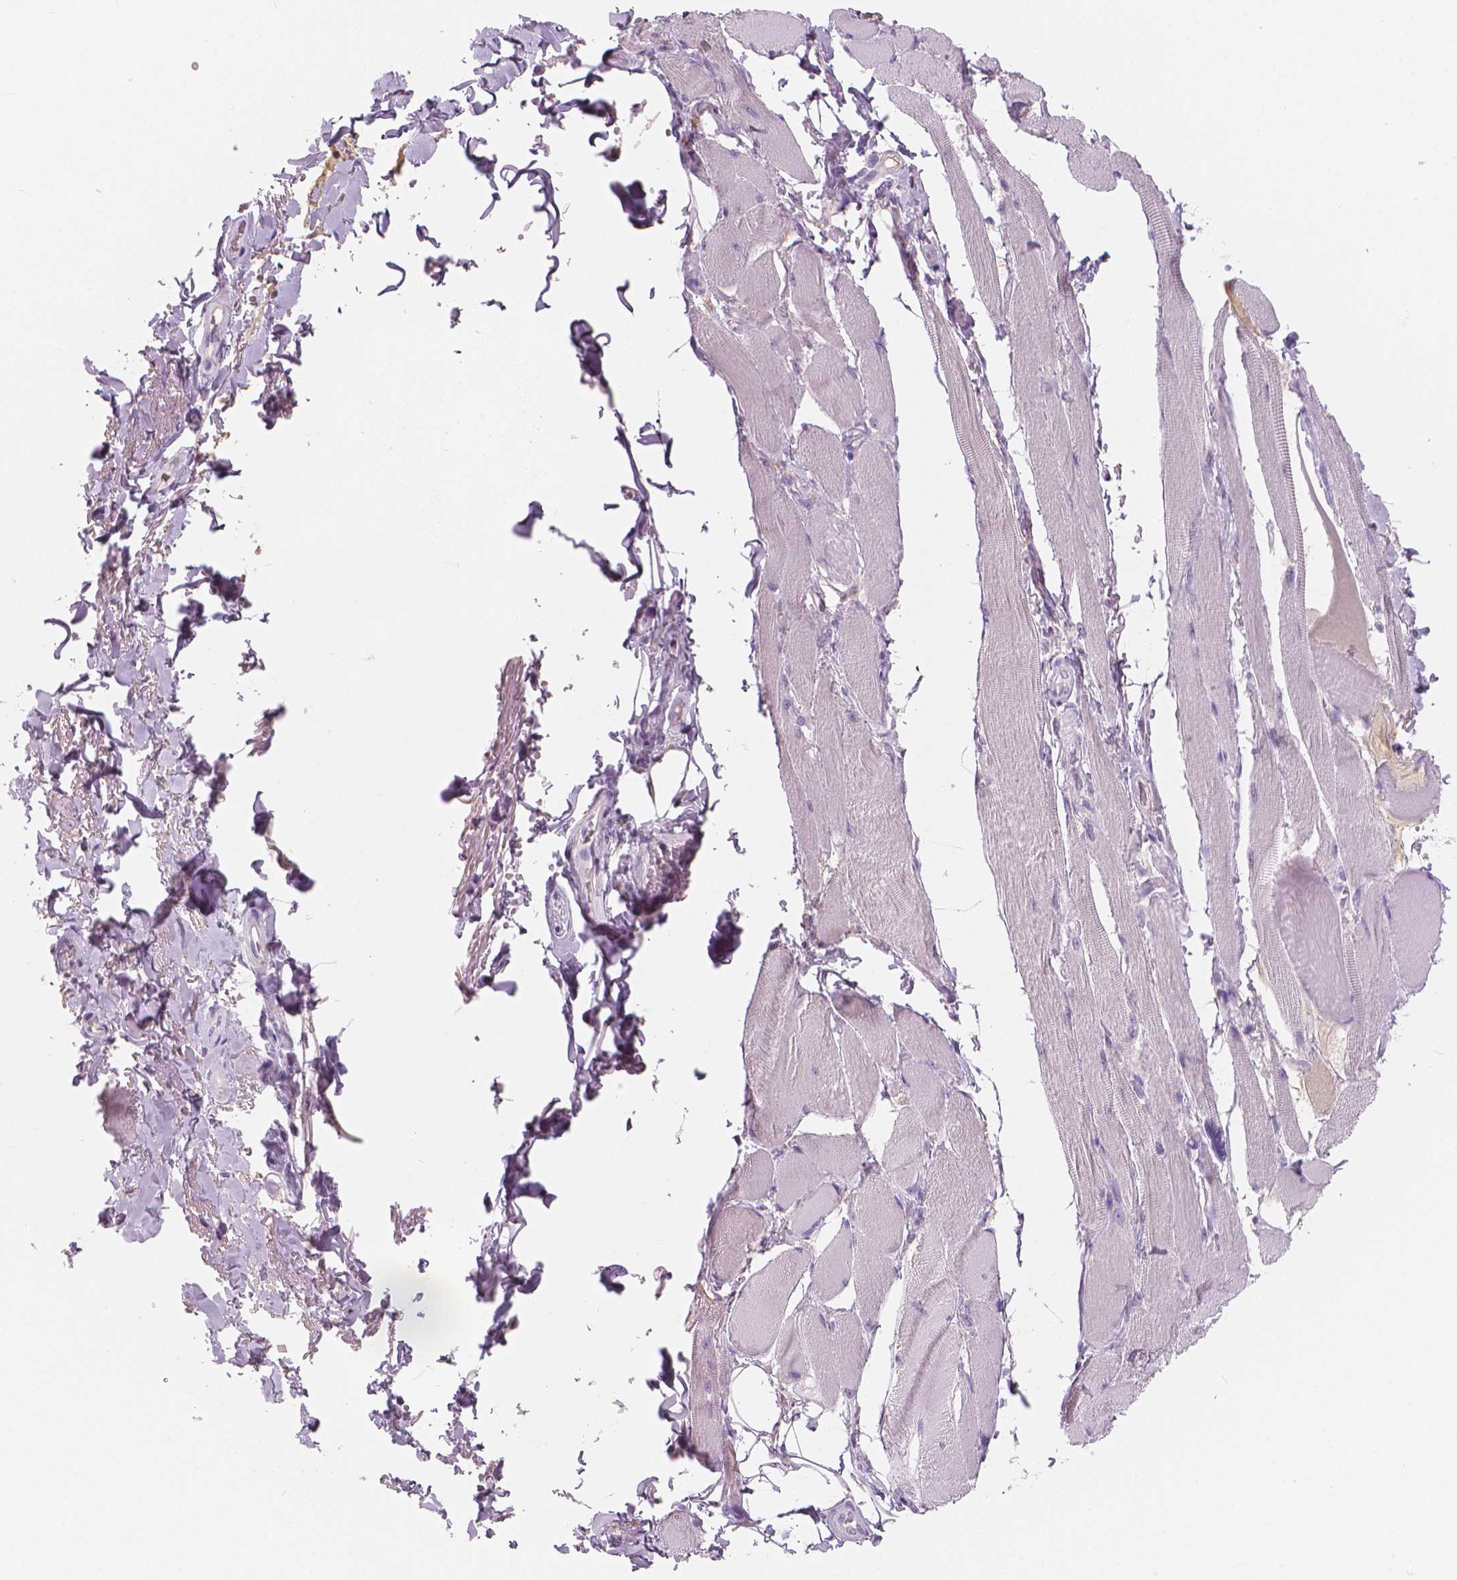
{"staining": {"intensity": "negative", "quantity": "none", "location": "none"}, "tissue": "skeletal muscle", "cell_type": "Myocytes", "image_type": "normal", "snomed": [{"axis": "morphology", "description": "Normal tissue, NOS"}, {"axis": "topography", "description": "Skeletal muscle"}, {"axis": "topography", "description": "Anal"}, {"axis": "topography", "description": "Peripheral nerve tissue"}], "caption": "High magnification brightfield microscopy of unremarkable skeletal muscle stained with DAB (brown) and counterstained with hematoxylin (blue): myocytes show no significant expression.", "gene": "APOA4", "patient": {"sex": "male", "age": 53}}